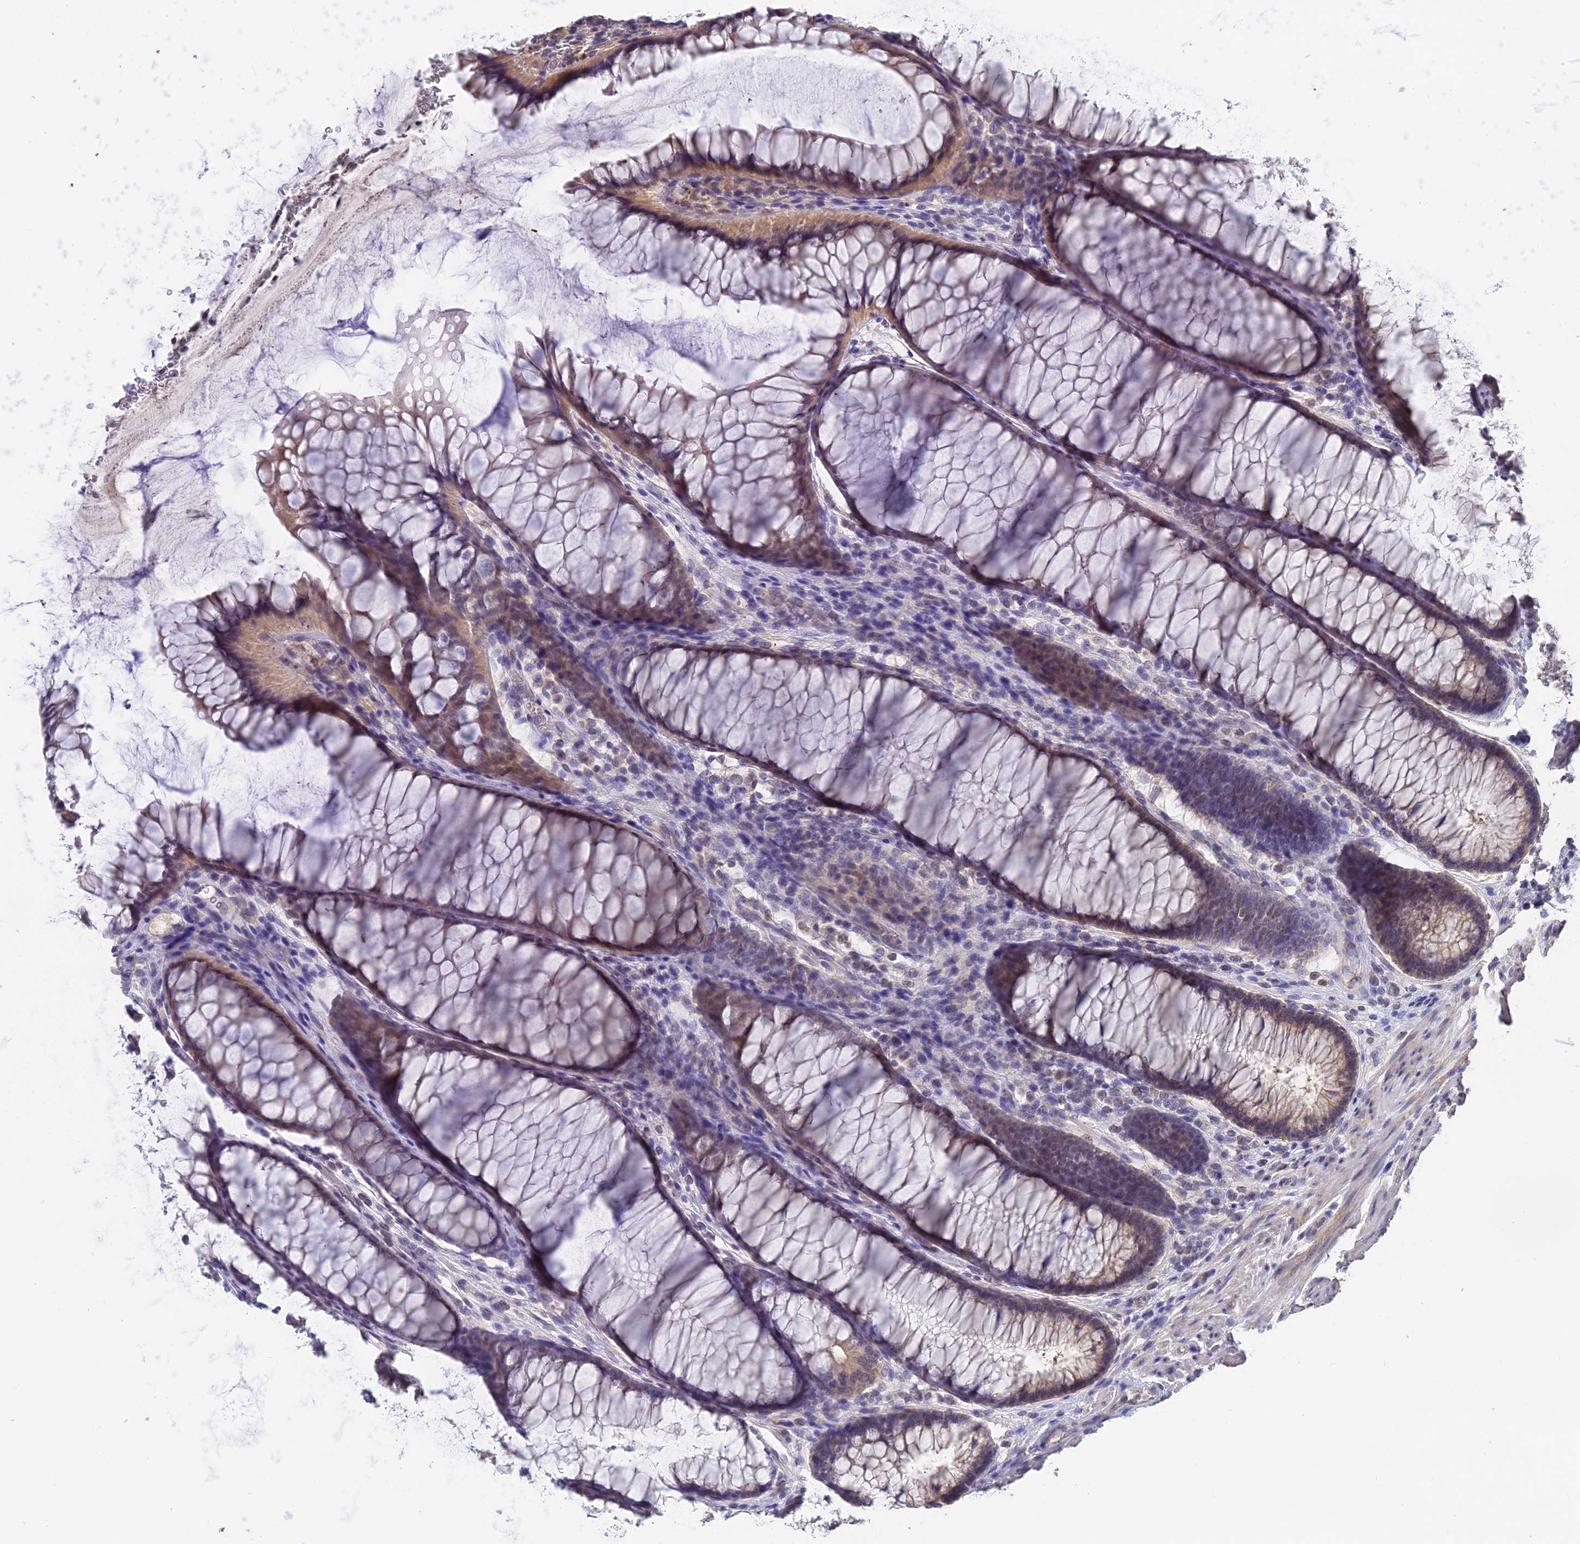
{"staining": {"intensity": "weak", "quantity": ">75%", "location": "cytoplasmic/membranous"}, "tissue": "colon", "cell_type": "Endothelial cells", "image_type": "normal", "snomed": [{"axis": "morphology", "description": "Normal tissue, NOS"}, {"axis": "topography", "description": "Colon"}], "caption": "Colon stained with DAB immunohistochemistry exhibits low levels of weak cytoplasmic/membranous expression in about >75% of endothelial cells.", "gene": "PGK1", "patient": {"sex": "female", "age": 82}}